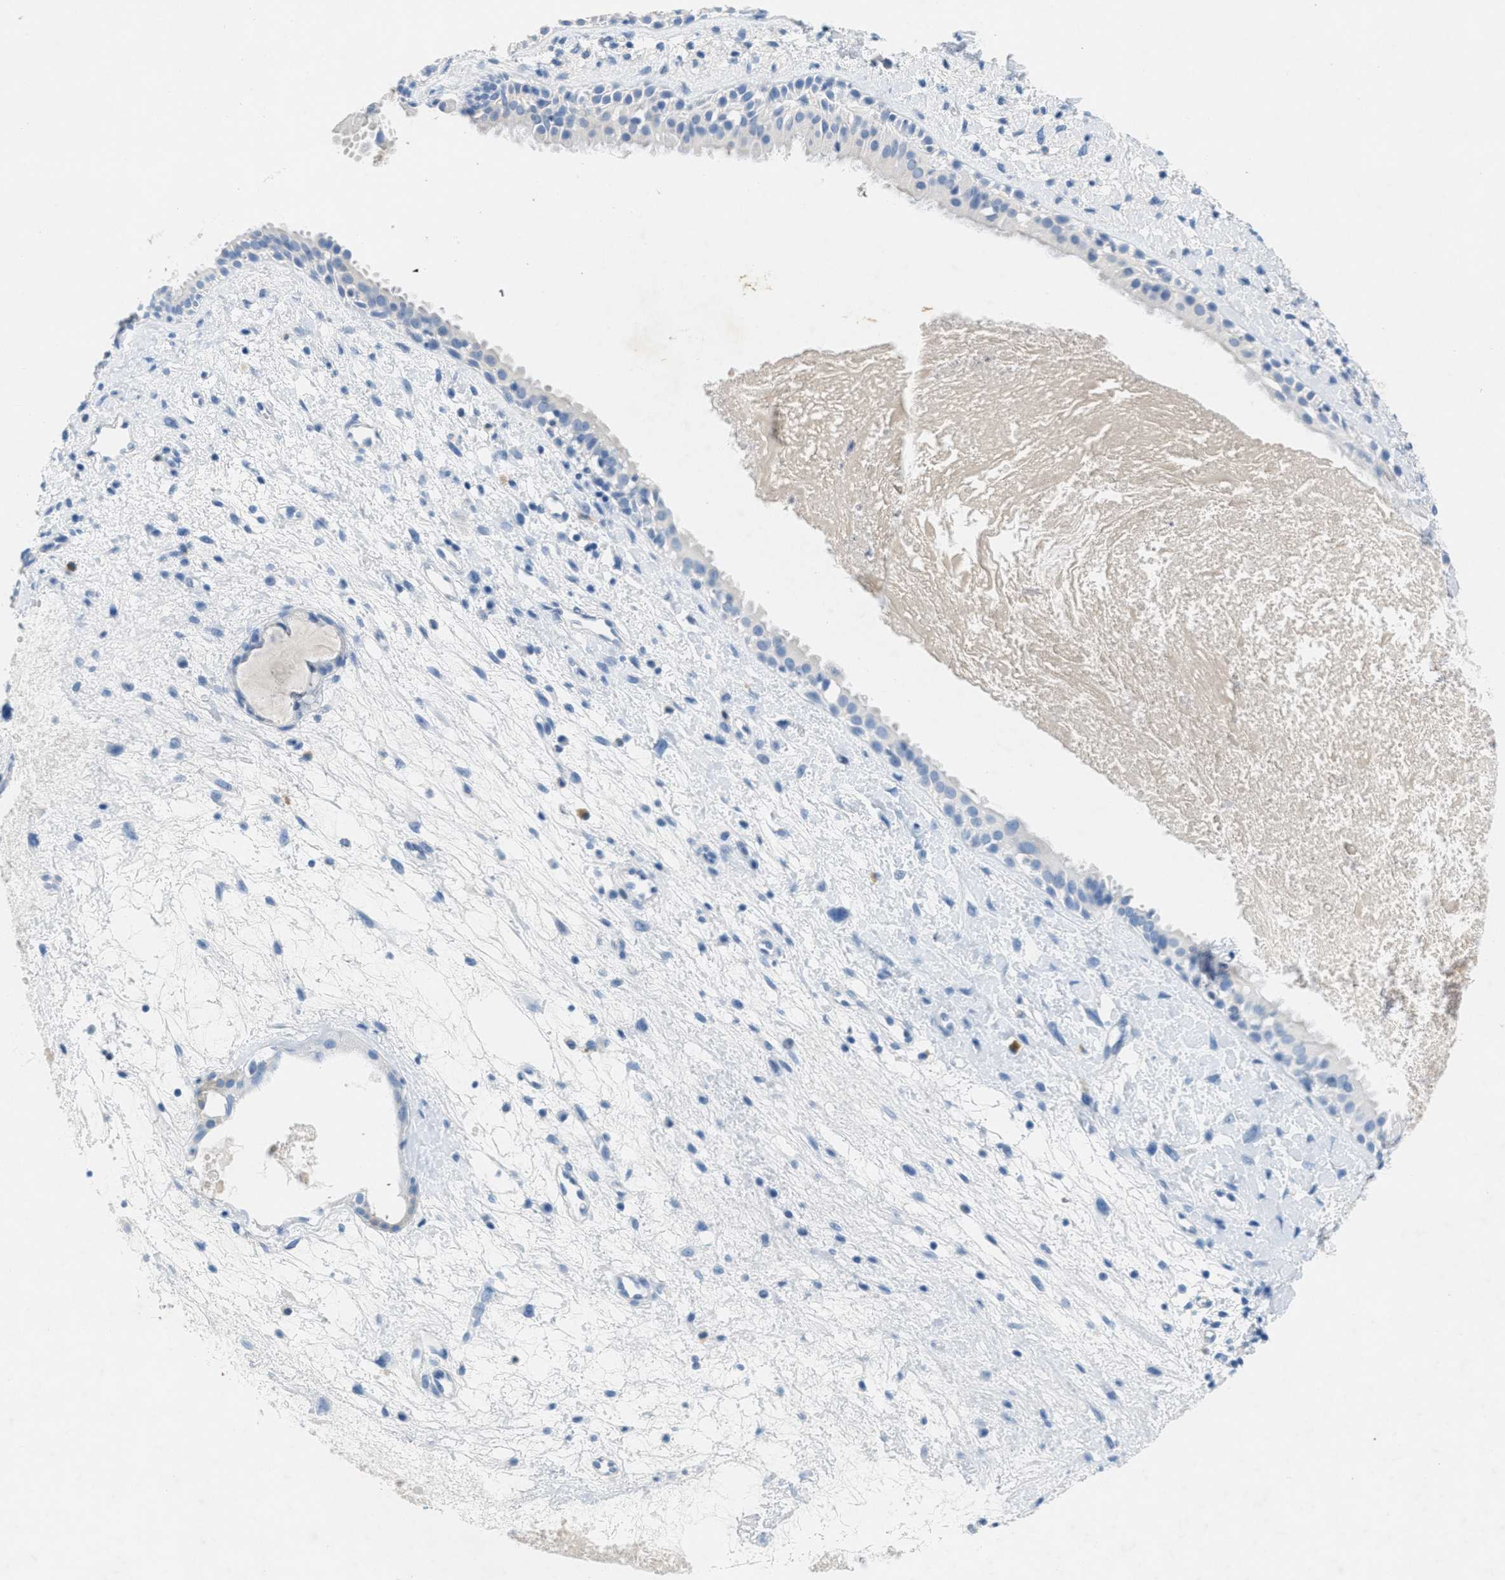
{"staining": {"intensity": "weak", "quantity": "<25%", "location": "cytoplasmic/membranous"}, "tissue": "nasopharynx", "cell_type": "Respiratory epithelial cells", "image_type": "normal", "snomed": [{"axis": "morphology", "description": "Normal tissue, NOS"}, {"axis": "topography", "description": "Nasopharynx"}], "caption": "Respiratory epithelial cells are negative for protein expression in benign human nasopharynx.", "gene": "GPM6A", "patient": {"sex": "male", "age": 22}}